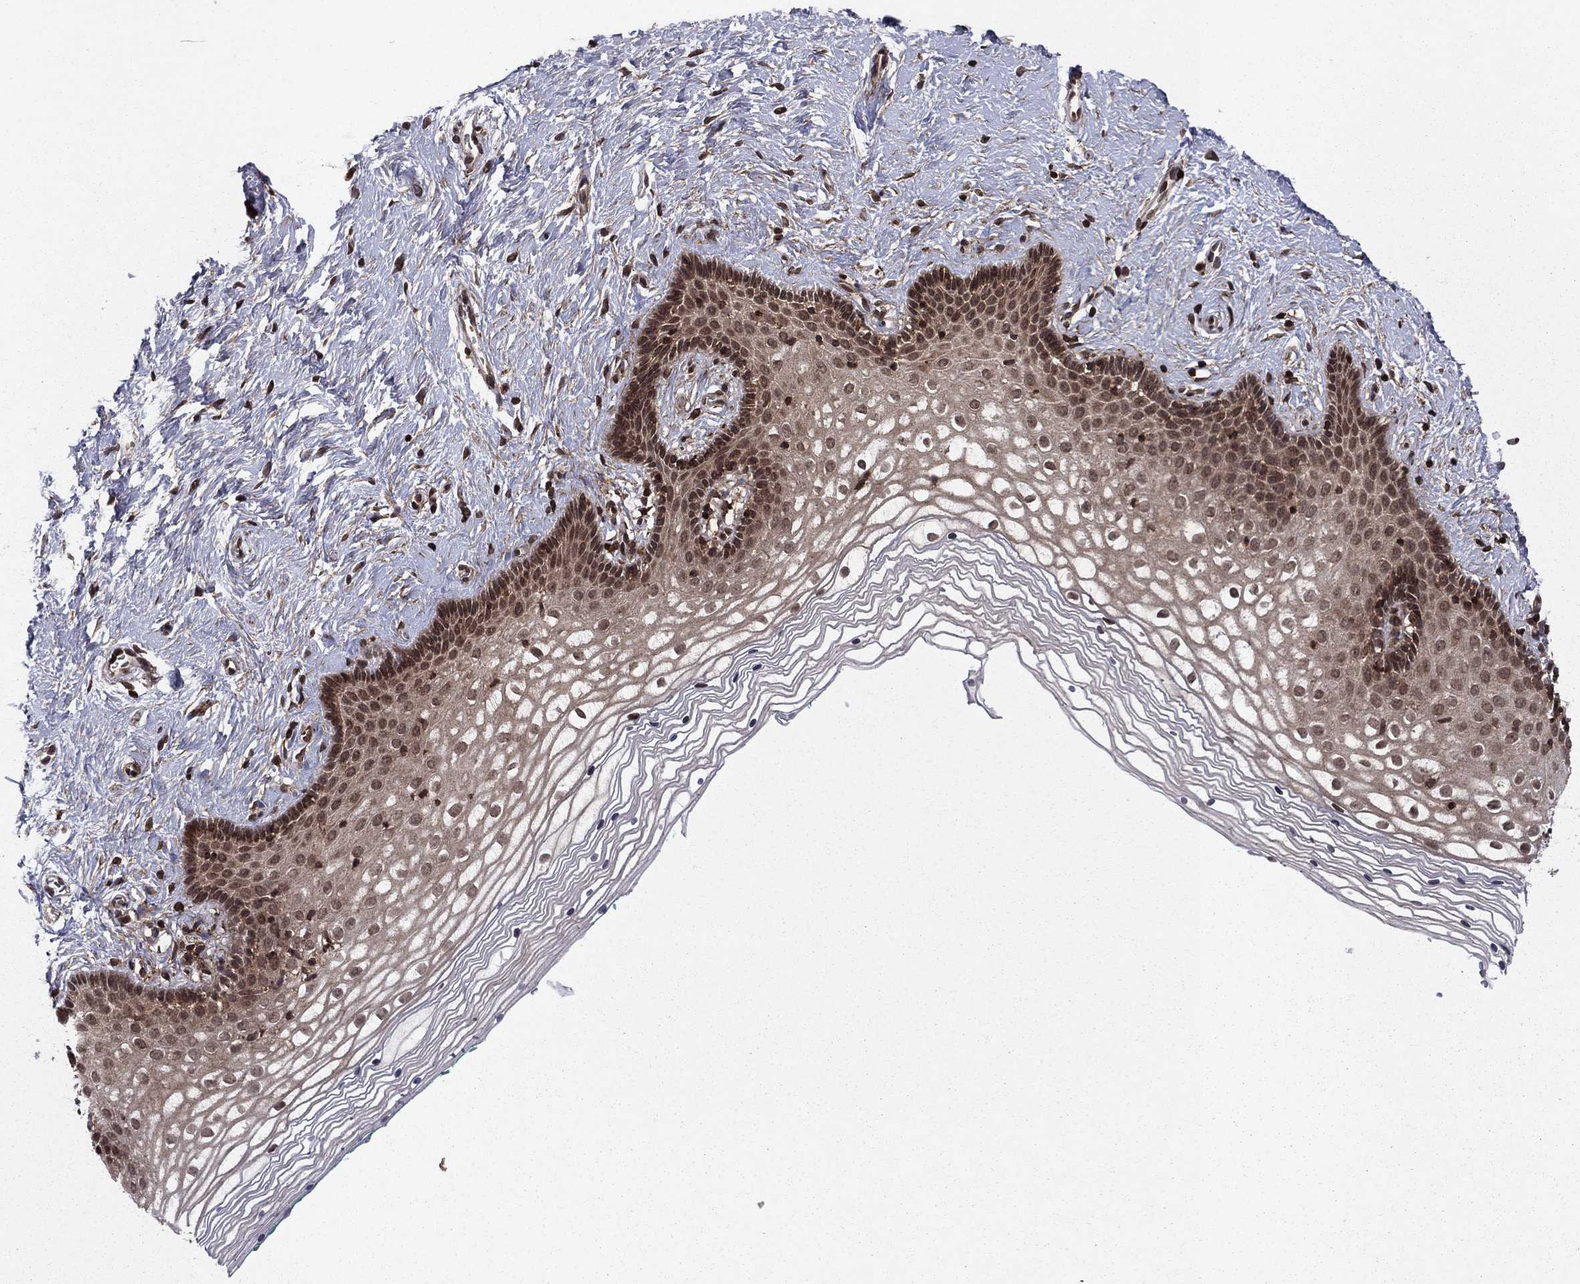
{"staining": {"intensity": "strong", "quantity": "<25%", "location": "nuclear"}, "tissue": "vagina", "cell_type": "Squamous epithelial cells", "image_type": "normal", "snomed": [{"axis": "morphology", "description": "Normal tissue, NOS"}, {"axis": "topography", "description": "Vagina"}], "caption": "Normal vagina reveals strong nuclear staining in approximately <25% of squamous epithelial cells, visualized by immunohistochemistry. The staining is performed using DAB (3,3'-diaminobenzidine) brown chromogen to label protein expression. The nuclei are counter-stained blue using hematoxylin.", "gene": "SSX2IP", "patient": {"sex": "female", "age": 36}}